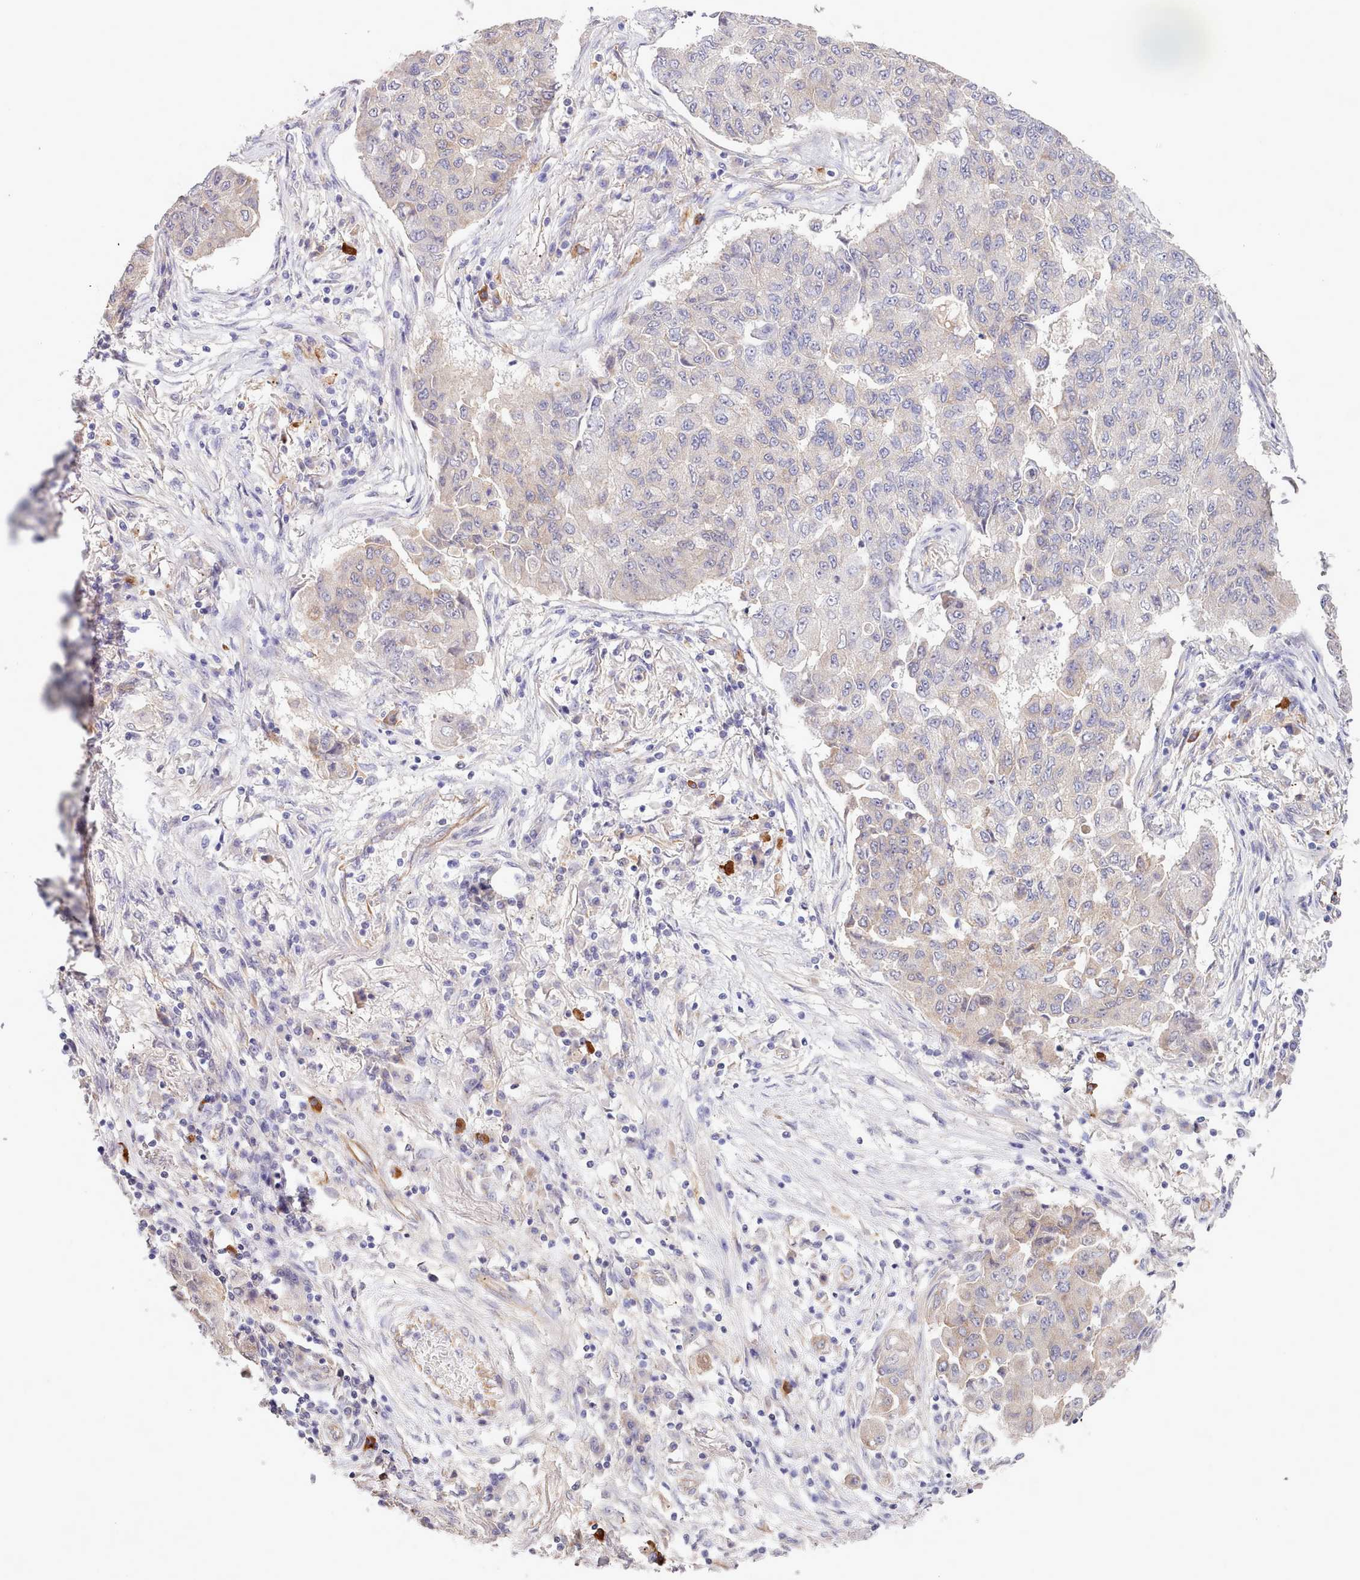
{"staining": {"intensity": "negative", "quantity": "none", "location": "none"}, "tissue": "lung cancer", "cell_type": "Tumor cells", "image_type": "cancer", "snomed": [{"axis": "morphology", "description": "Squamous cell carcinoma, NOS"}, {"axis": "topography", "description": "Lung"}], "caption": "Human lung cancer stained for a protein using immunohistochemistry displays no expression in tumor cells.", "gene": "ZC3H13", "patient": {"sex": "male", "age": 74}}